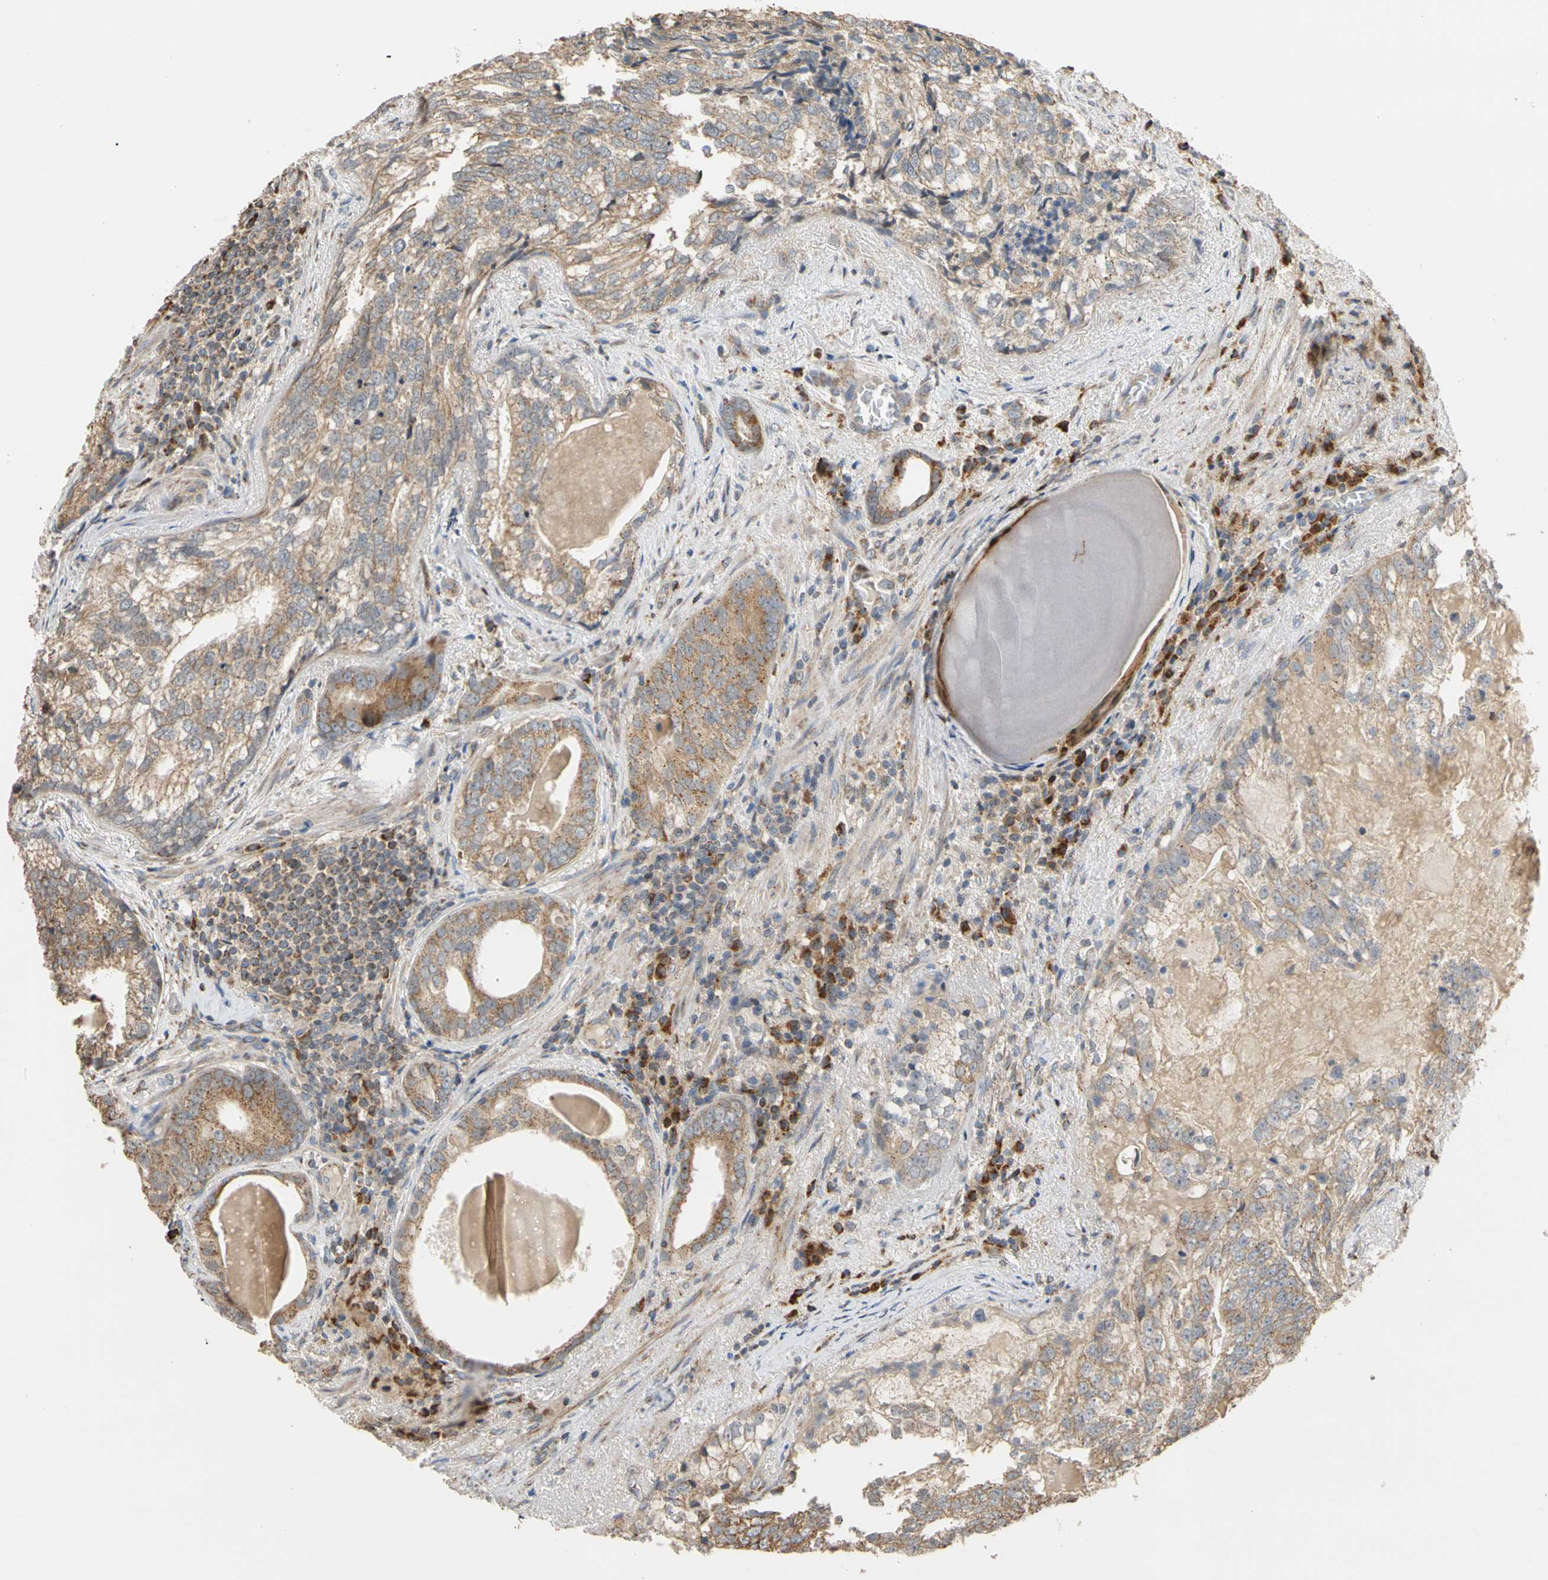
{"staining": {"intensity": "moderate", "quantity": ">75%", "location": "cytoplasmic/membranous"}, "tissue": "prostate cancer", "cell_type": "Tumor cells", "image_type": "cancer", "snomed": [{"axis": "morphology", "description": "Adenocarcinoma, High grade"}, {"axis": "topography", "description": "Prostate"}], "caption": "IHC staining of high-grade adenocarcinoma (prostate), which demonstrates medium levels of moderate cytoplasmic/membranous positivity in about >75% of tumor cells indicating moderate cytoplasmic/membranous protein staining. The staining was performed using DAB (brown) for protein detection and nuclei were counterstained in hematoxylin (blue).", "gene": "IP6K2", "patient": {"sex": "male", "age": 66}}